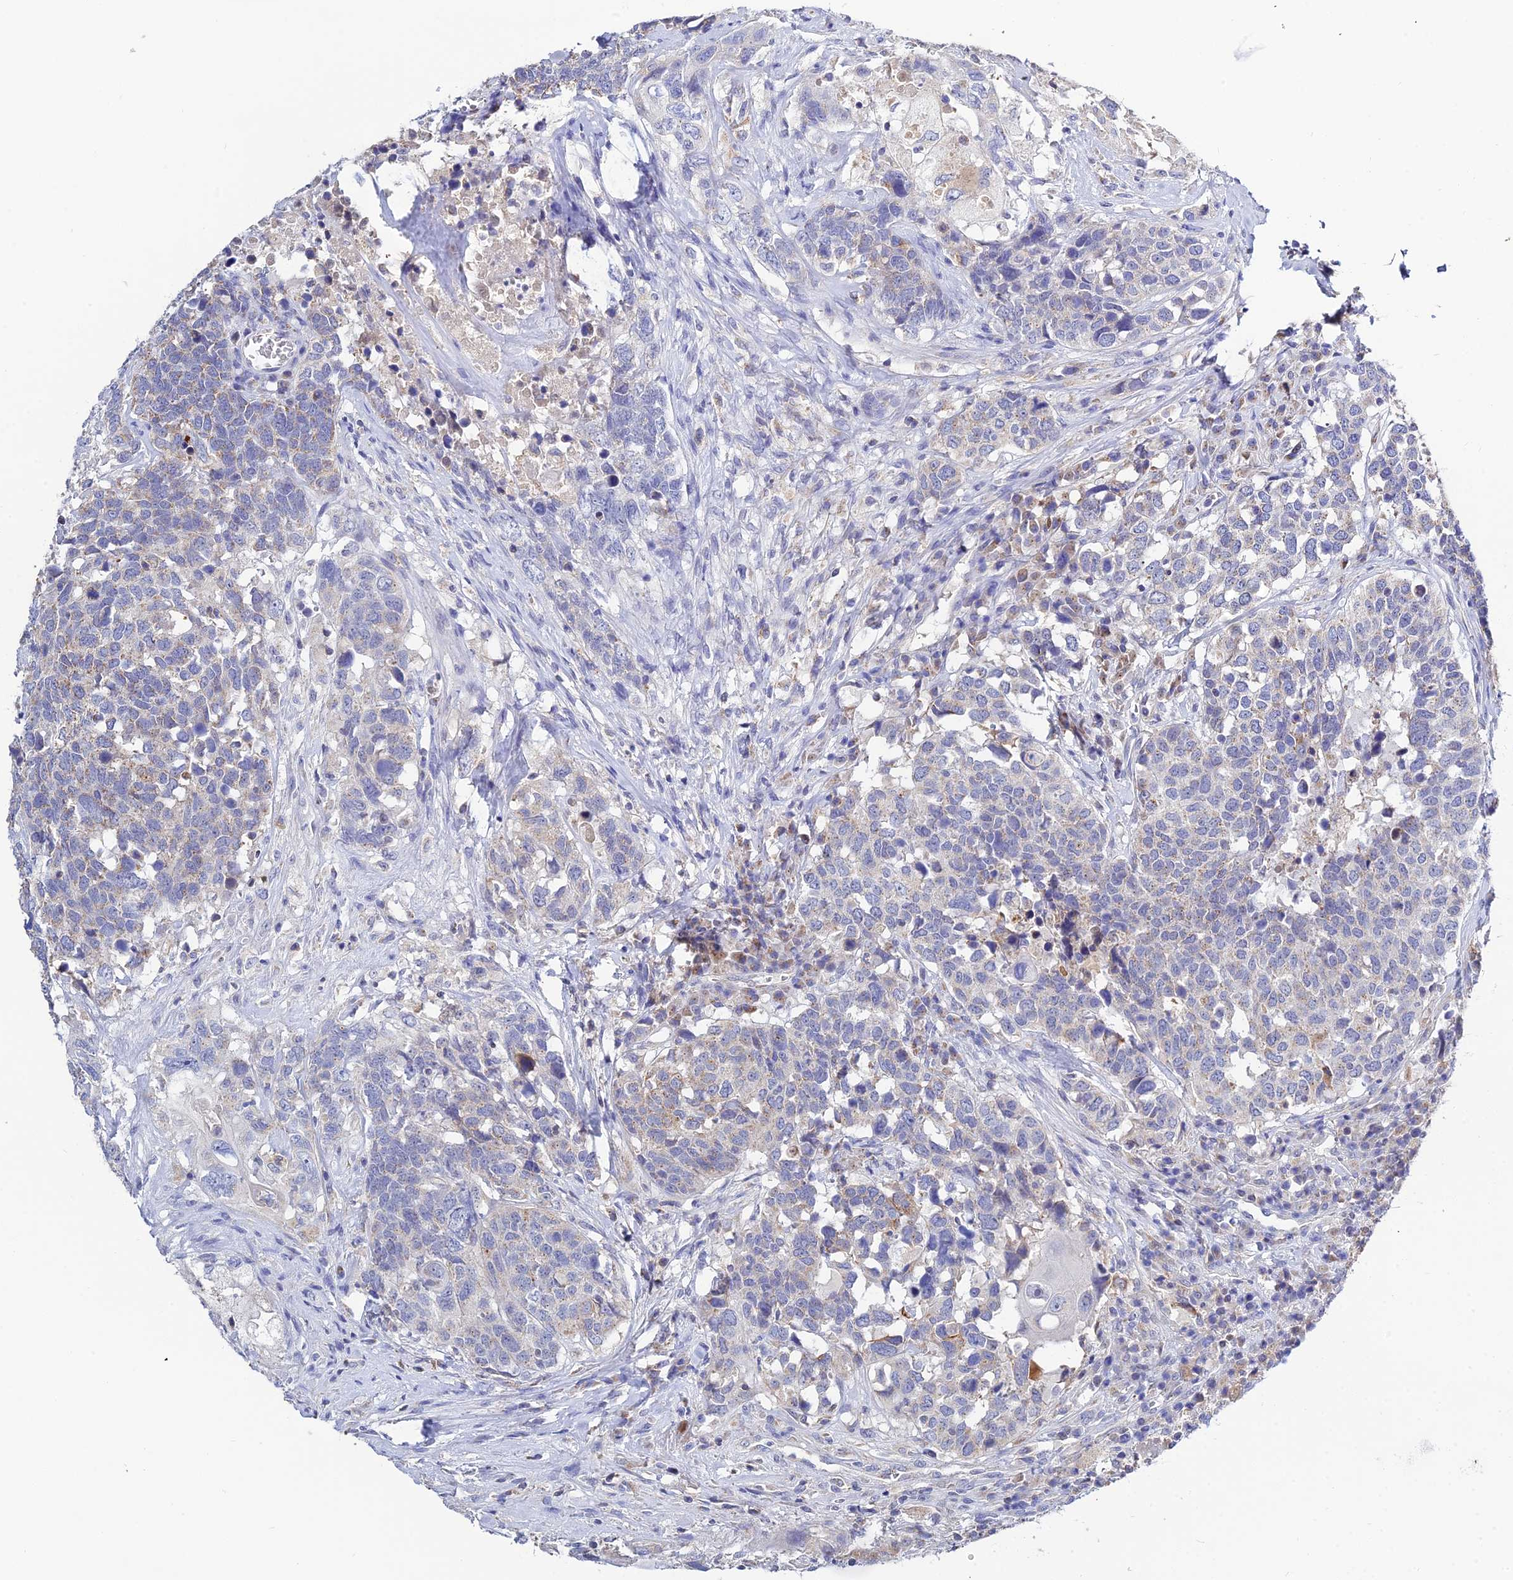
{"staining": {"intensity": "weak", "quantity": "<25%", "location": "cytoplasmic/membranous"}, "tissue": "head and neck cancer", "cell_type": "Tumor cells", "image_type": "cancer", "snomed": [{"axis": "morphology", "description": "Squamous cell carcinoma, NOS"}, {"axis": "topography", "description": "Head-Neck"}], "caption": "Head and neck squamous cell carcinoma was stained to show a protein in brown. There is no significant positivity in tumor cells.", "gene": "ZXDA", "patient": {"sex": "male", "age": 66}}